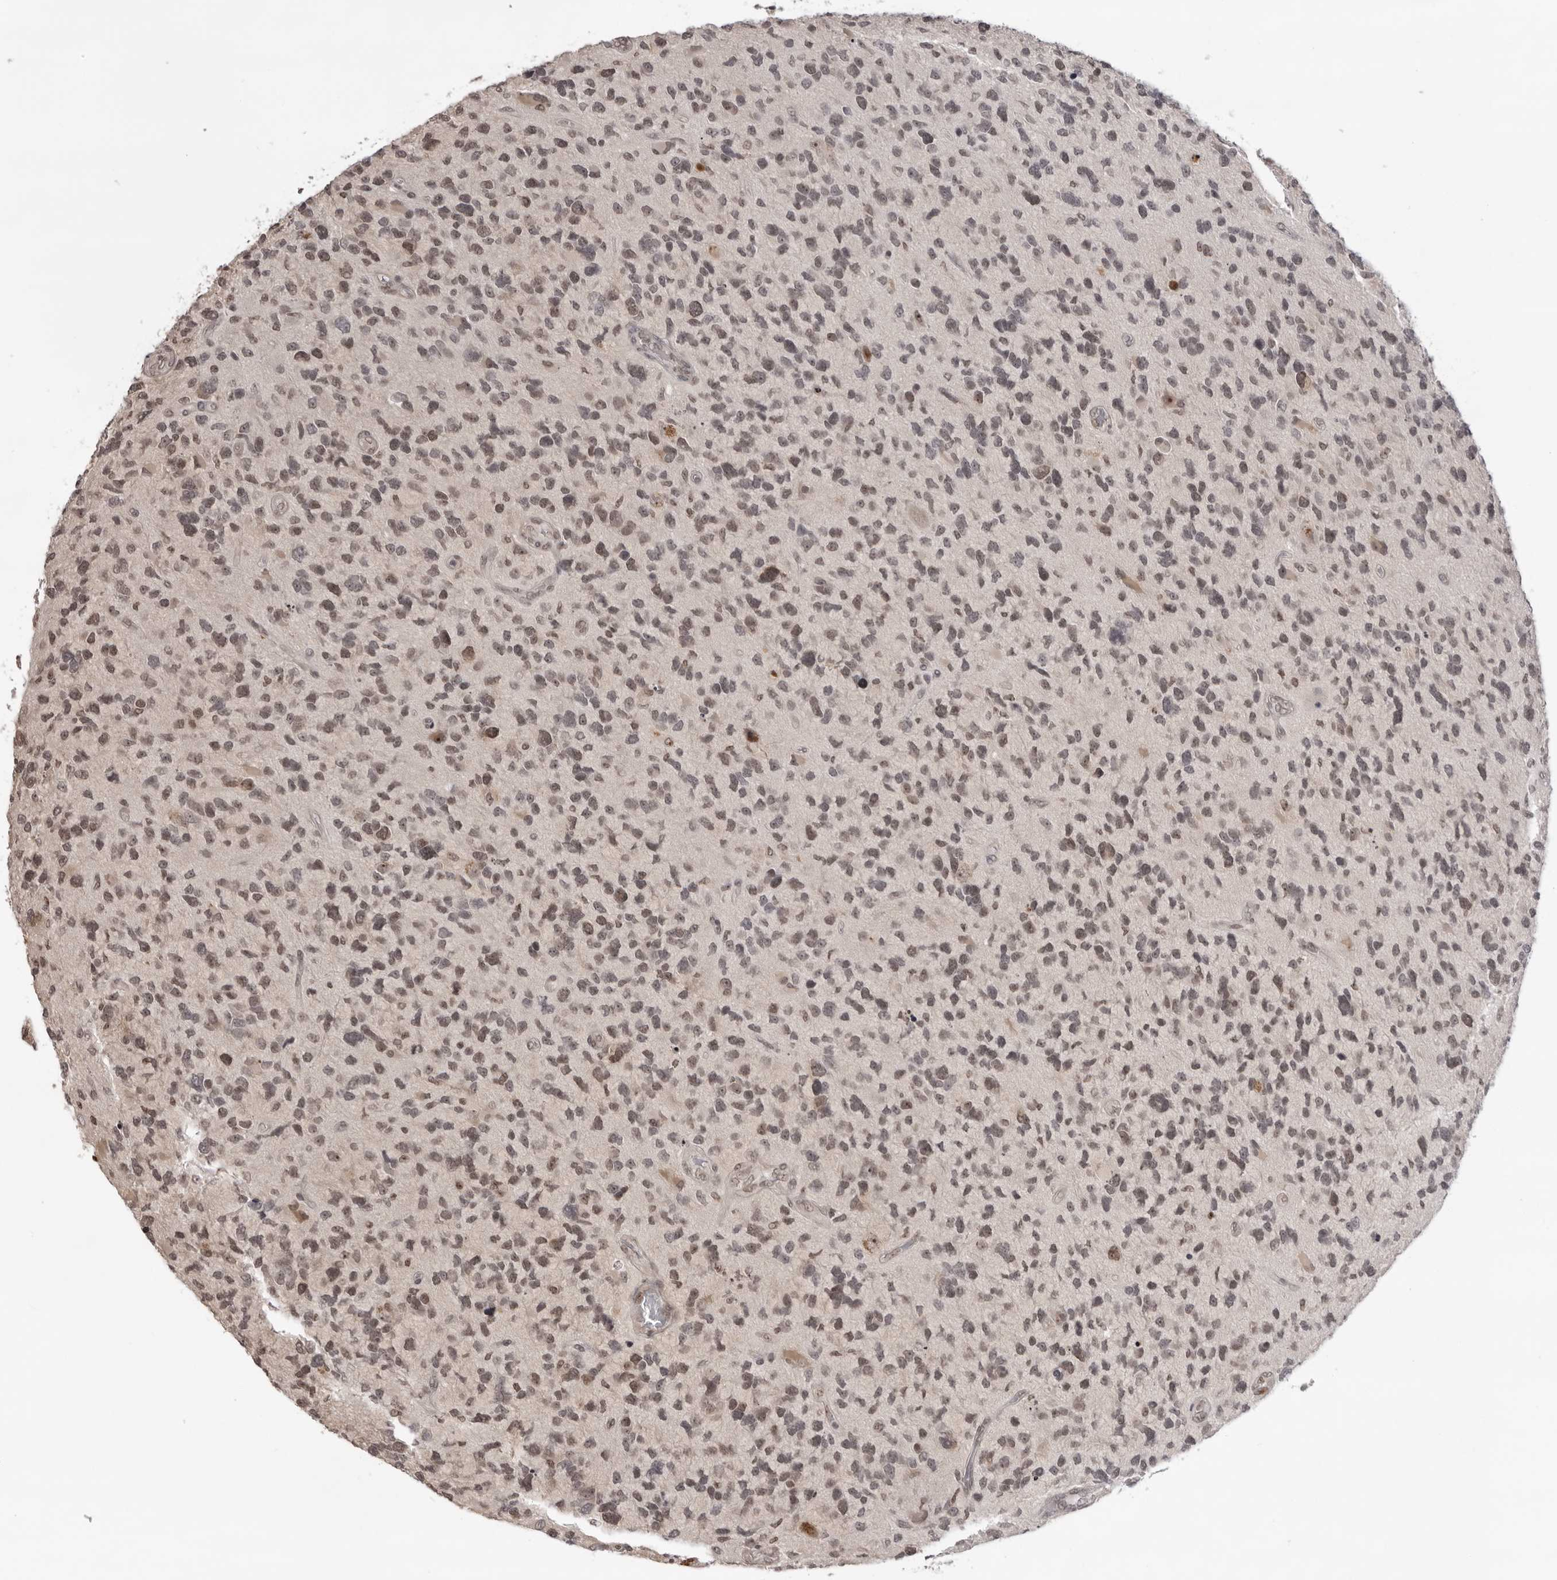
{"staining": {"intensity": "moderate", "quantity": ">75%", "location": "nuclear"}, "tissue": "glioma", "cell_type": "Tumor cells", "image_type": "cancer", "snomed": [{"axis": "morphology", "description": "Glioma, malignant, High grade"}, {"axis": "topography", "description": "Brain"}], "caption": "Protein staining displays moderate nuclear positivity in approximately >75% of tumor cells in malignant glioma (high-grade).", "gene": "EXOSC10", "patient": {"sex": "female", "age": 58}}